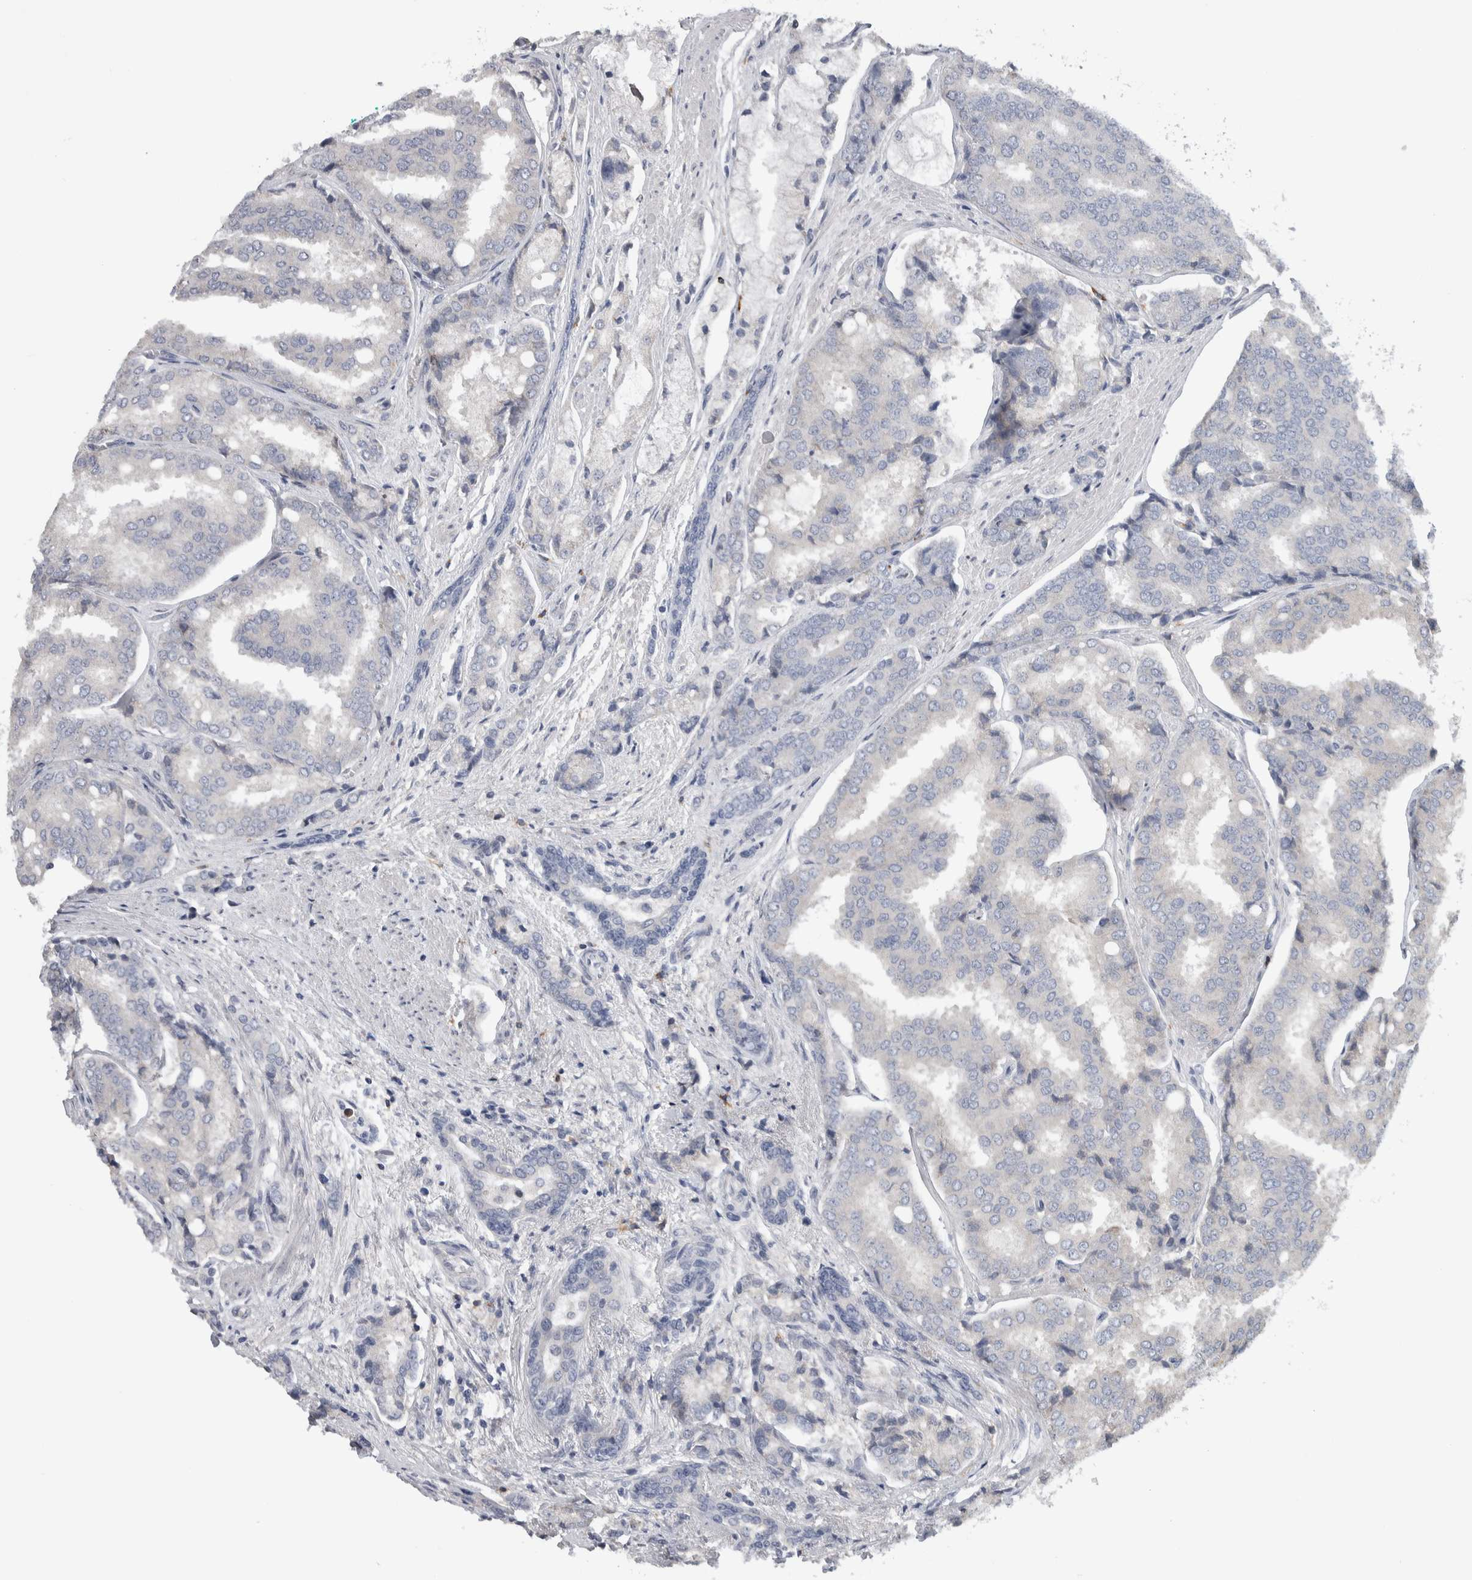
{"staining": {"intensity": "negative", "quantity": "none", "location": "none"}, "tissue": "prostate cancer", "cell_type": "Tumor cells", "image_type": "cancer", "snomed": [{"axis": "morphology", "description": "Adenocarcinoma, High grade"}, {"axis": "topography", "description": "Prostate"}], "caption": "Immunohistochemistry of human prostate cancer (high-grade adenocarcinoma) reveals no staining in tumor cells.", "gene": "IBTK", "patient": {"sex": "male", "age": 50}}